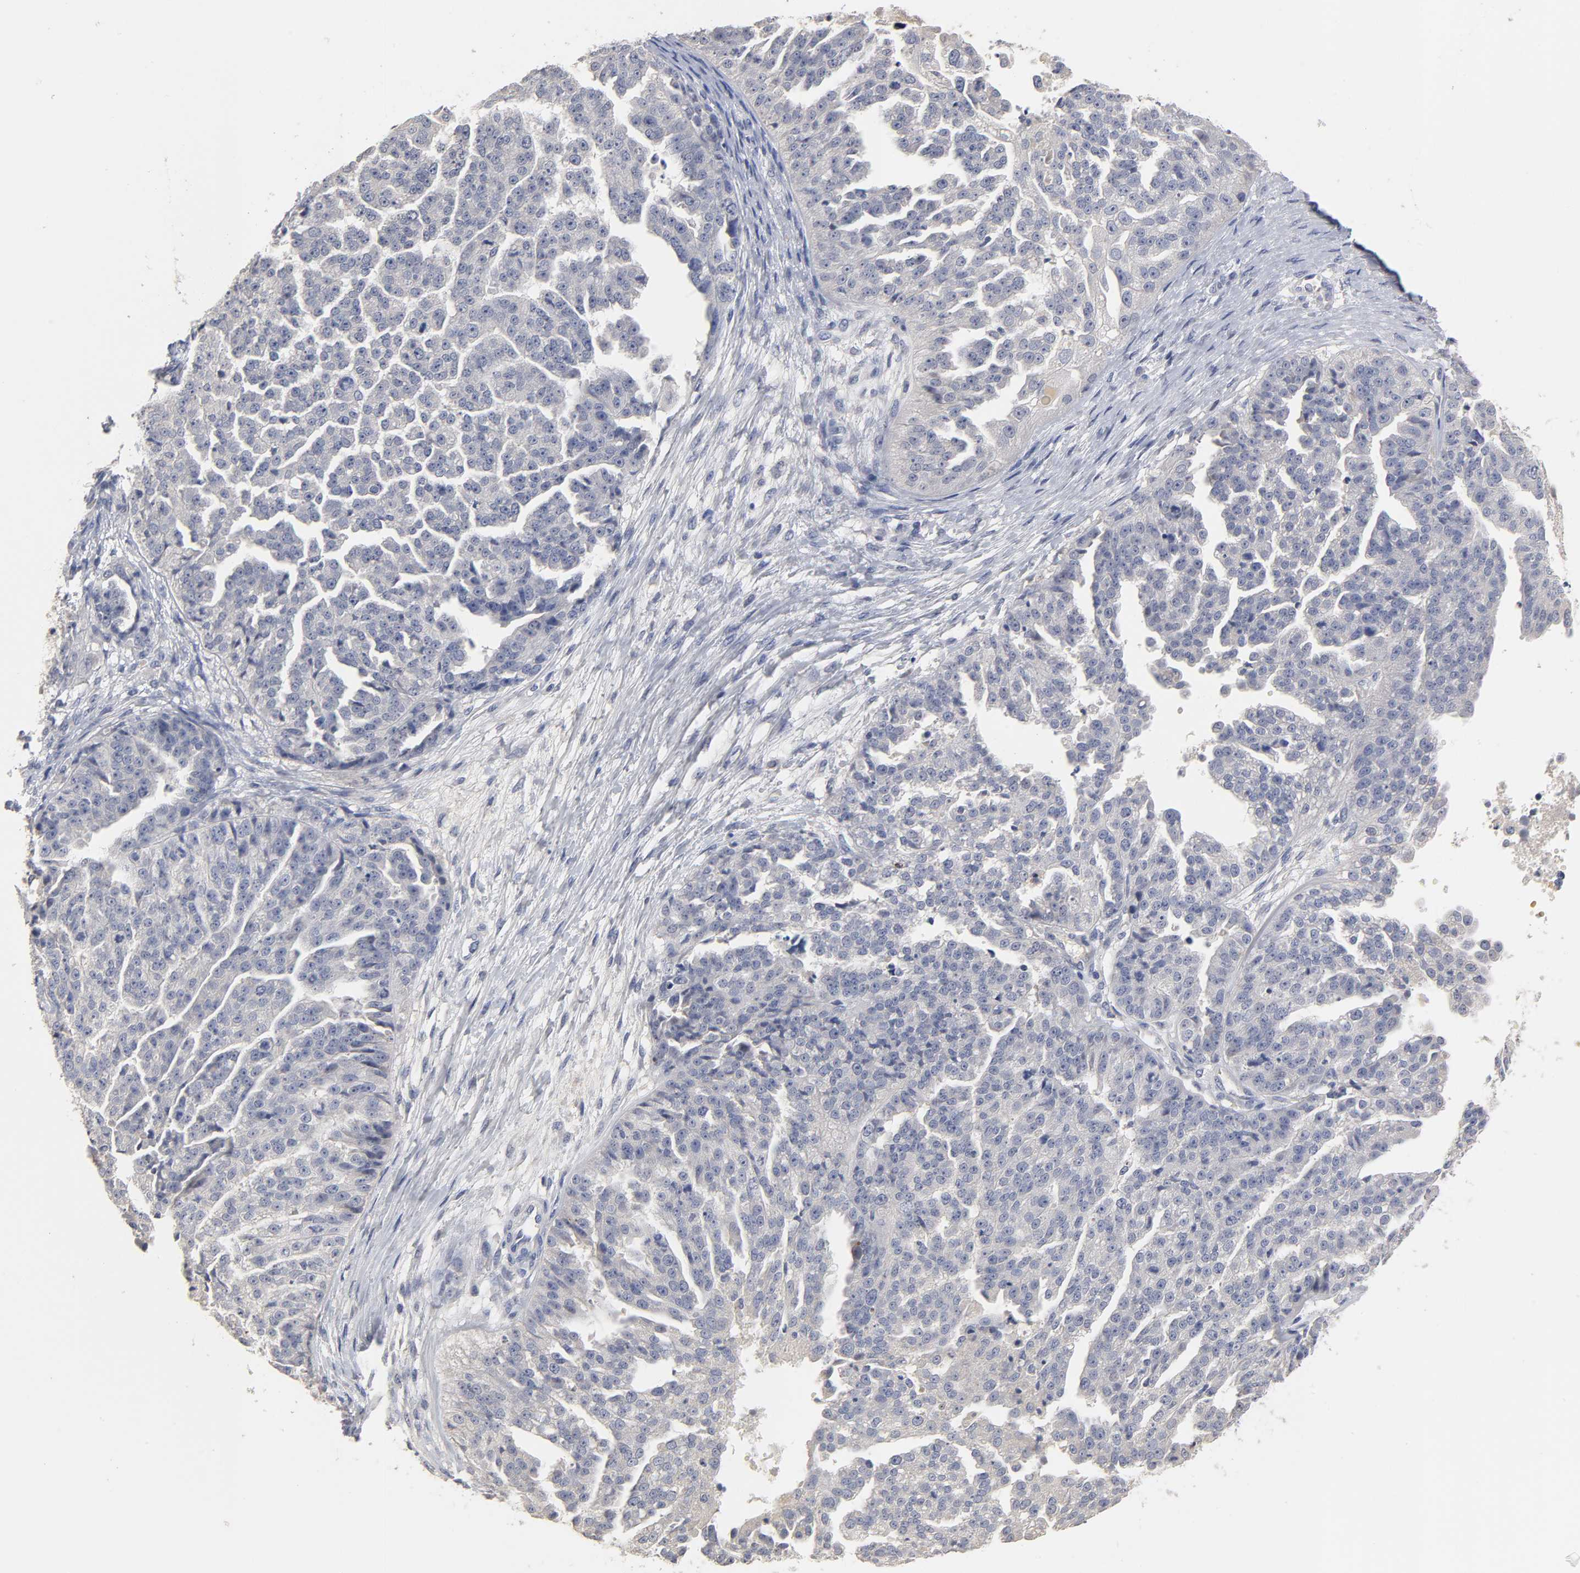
{"staining": {"intensity": "negative", "quantity": "none", "location": "none"}, "tissue": "ovarian cancer", "cell_type": "Tumor cells", "image_type": "cancer", "snomed": [{"axis": "morphology", "description": "Cystadenocarcinoma, serous, NOS"}, {"axis": "topography", "description": "Ovary"}], "caption": "IHC of human serous cystadenocarcinoma (ovarian) exhibits no positivity in tumor cells. (IHC, brightfield microscopy, high magnification).", "gene": "OVOL1", "patient": {"sex": "female", "age": 58}}